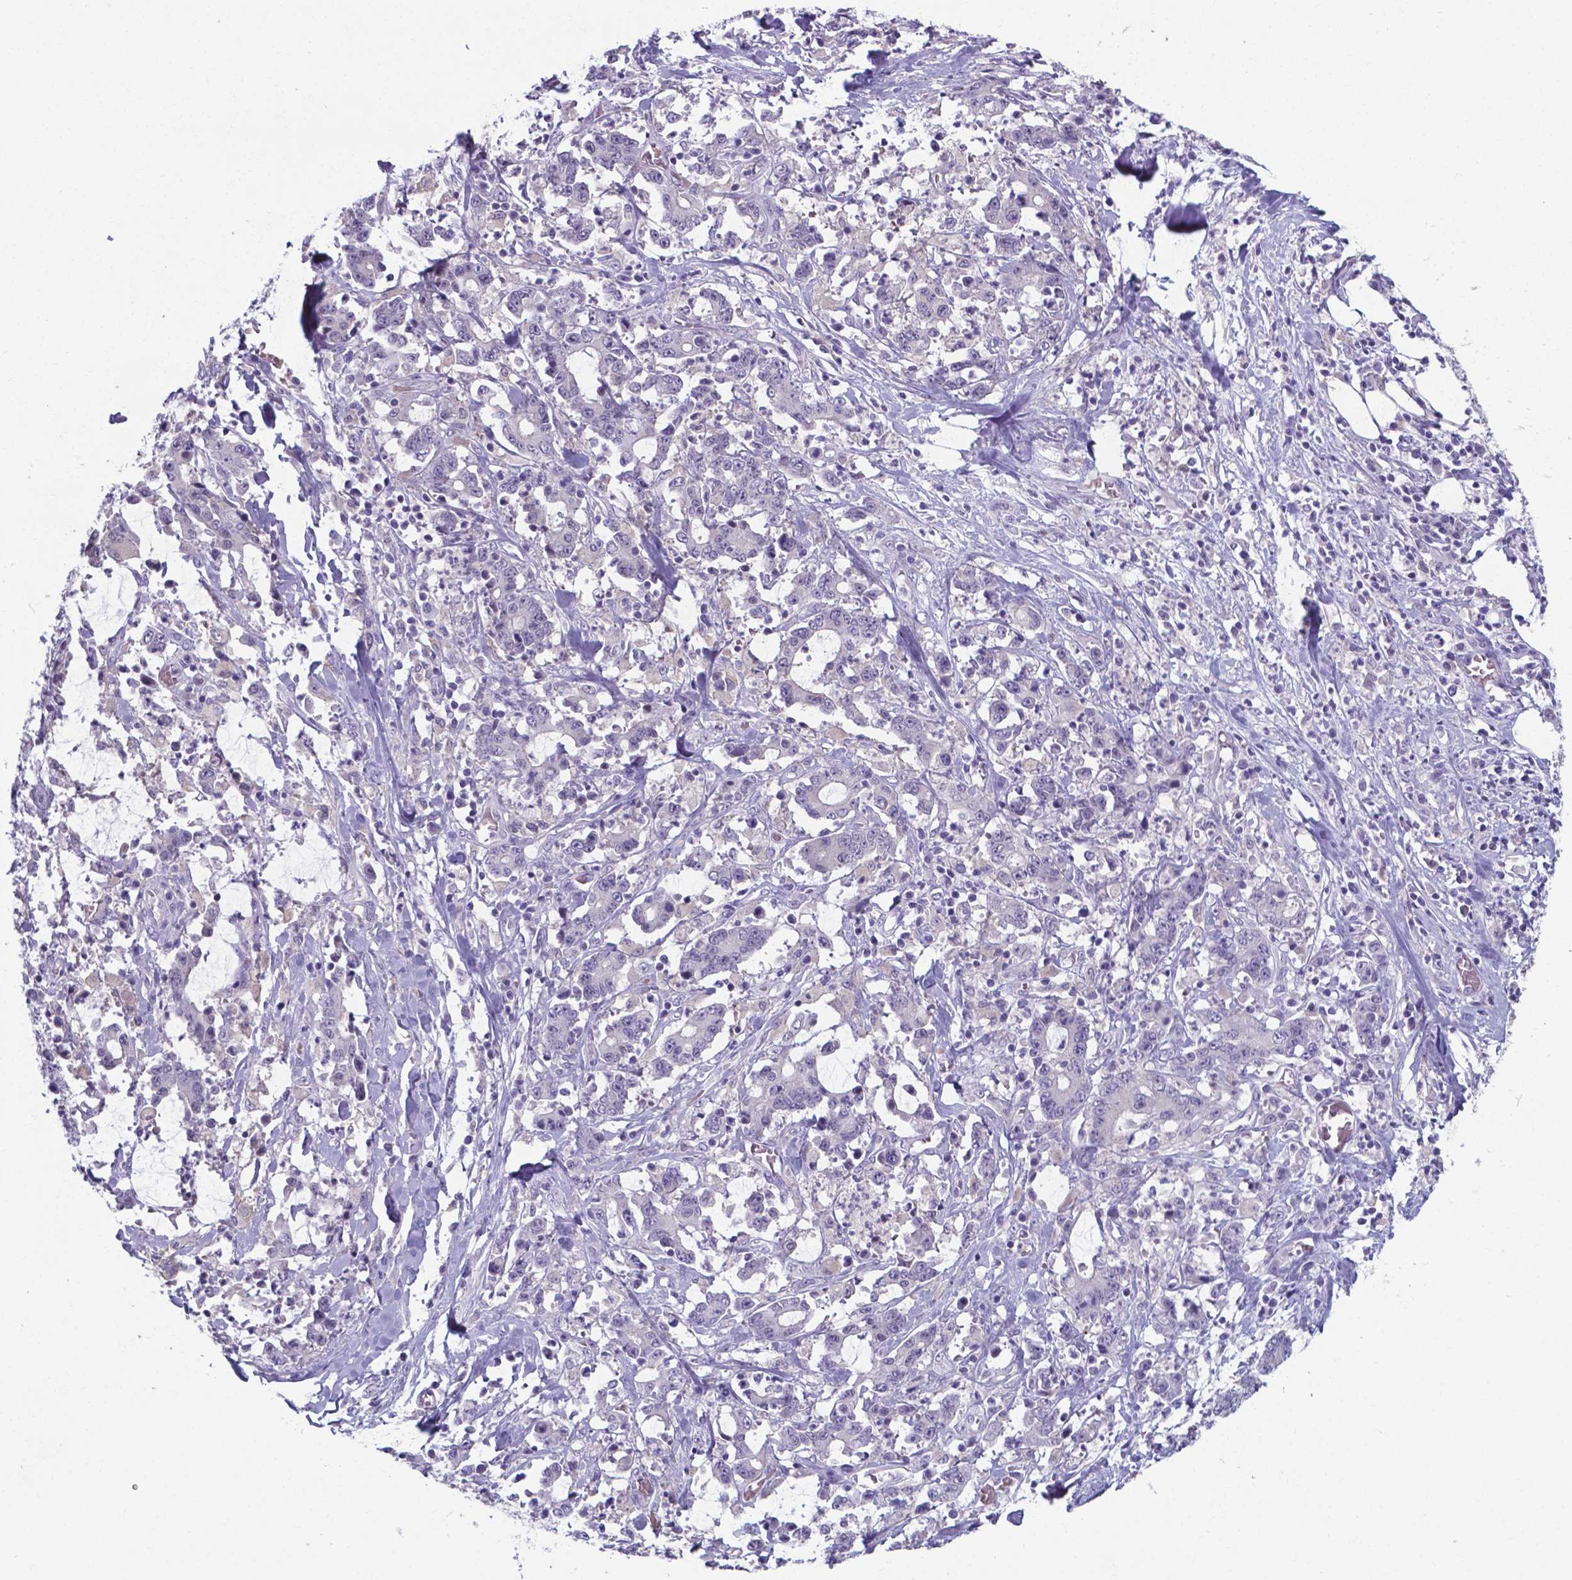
{"staining": {"intensity": "negative", "quantity": "none", "location": "none"}, "tissue": "stomach cancer", "cell_type": "Tumor cells", "image_type": "cancer", "snomed": [{"axis": "morphology", "description": "Adenocarcinoma, NOS"}, {"axis": "topography", "description": "Stomach, upper"}], "caption": "Immunohistochemistry (IHC) photomicrograph of adenocarcinoma (stomach) stained for a protein (brown), which displays no expression in tumor cells.", "gene": "AP5B1", "patient": {"sex": "male", "age": 68}}